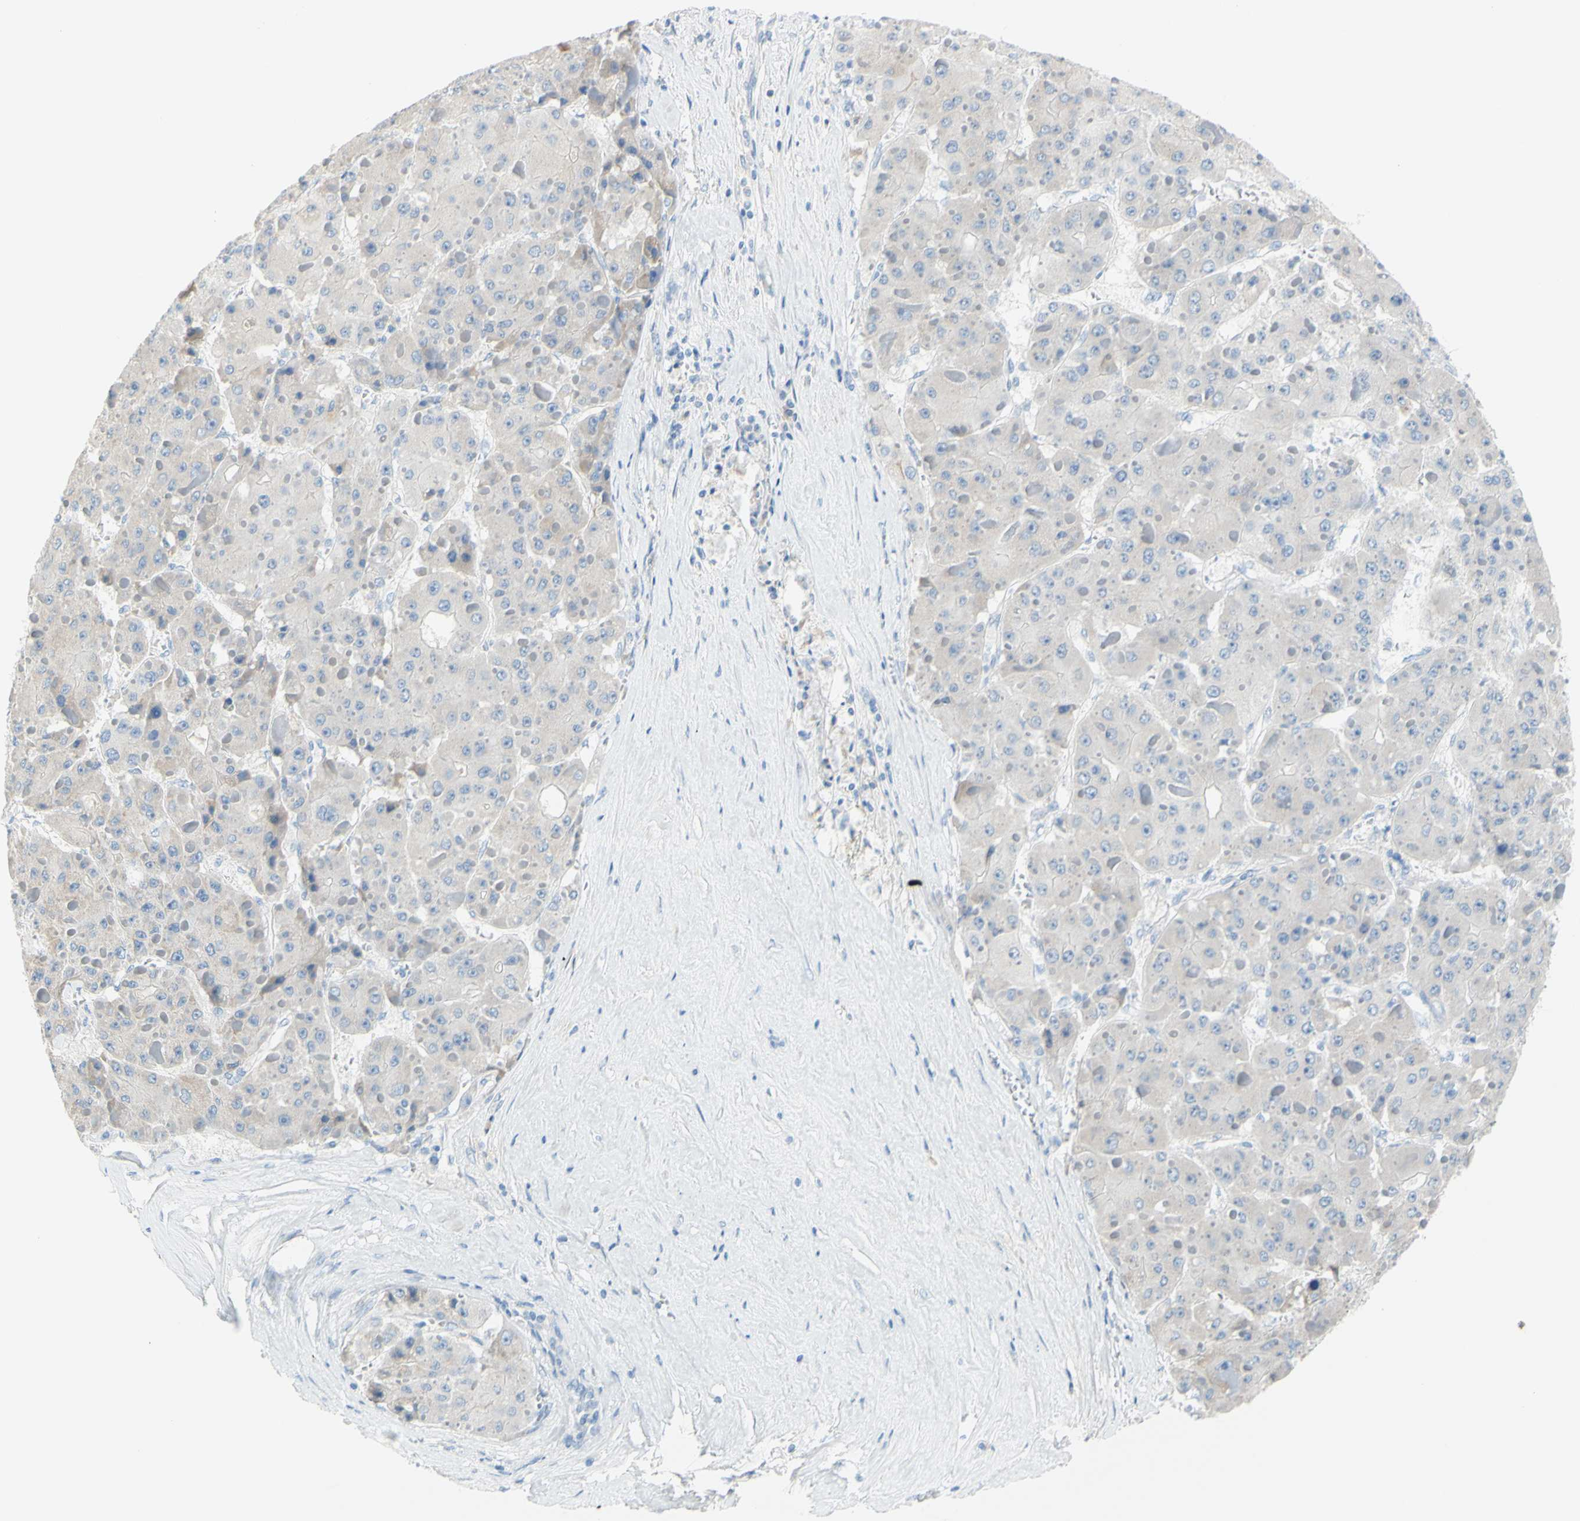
{"staining": {"intensity": "negative", "quantity": "none", "location": "none"}, "tissue": "liver cancer", "cell_type": "Tumor cells", "image_type": "cancer", "snomed": [{"axis": "morphology", "description": "Carcinoma, Hepatocellular, NOS"}, {"axis": "topography", "description": "Liver"}], "caption": "There is no significant expression in tumor cells of liver cancer. Brightfield microscopy of IHC stained with DAB (3,3'-diaminobenzidine) (brown) and hematoxylin (blue), captured at high magnification.", "gene": "SLC1A2", "patient": {"sex": "female", "age": 73}}